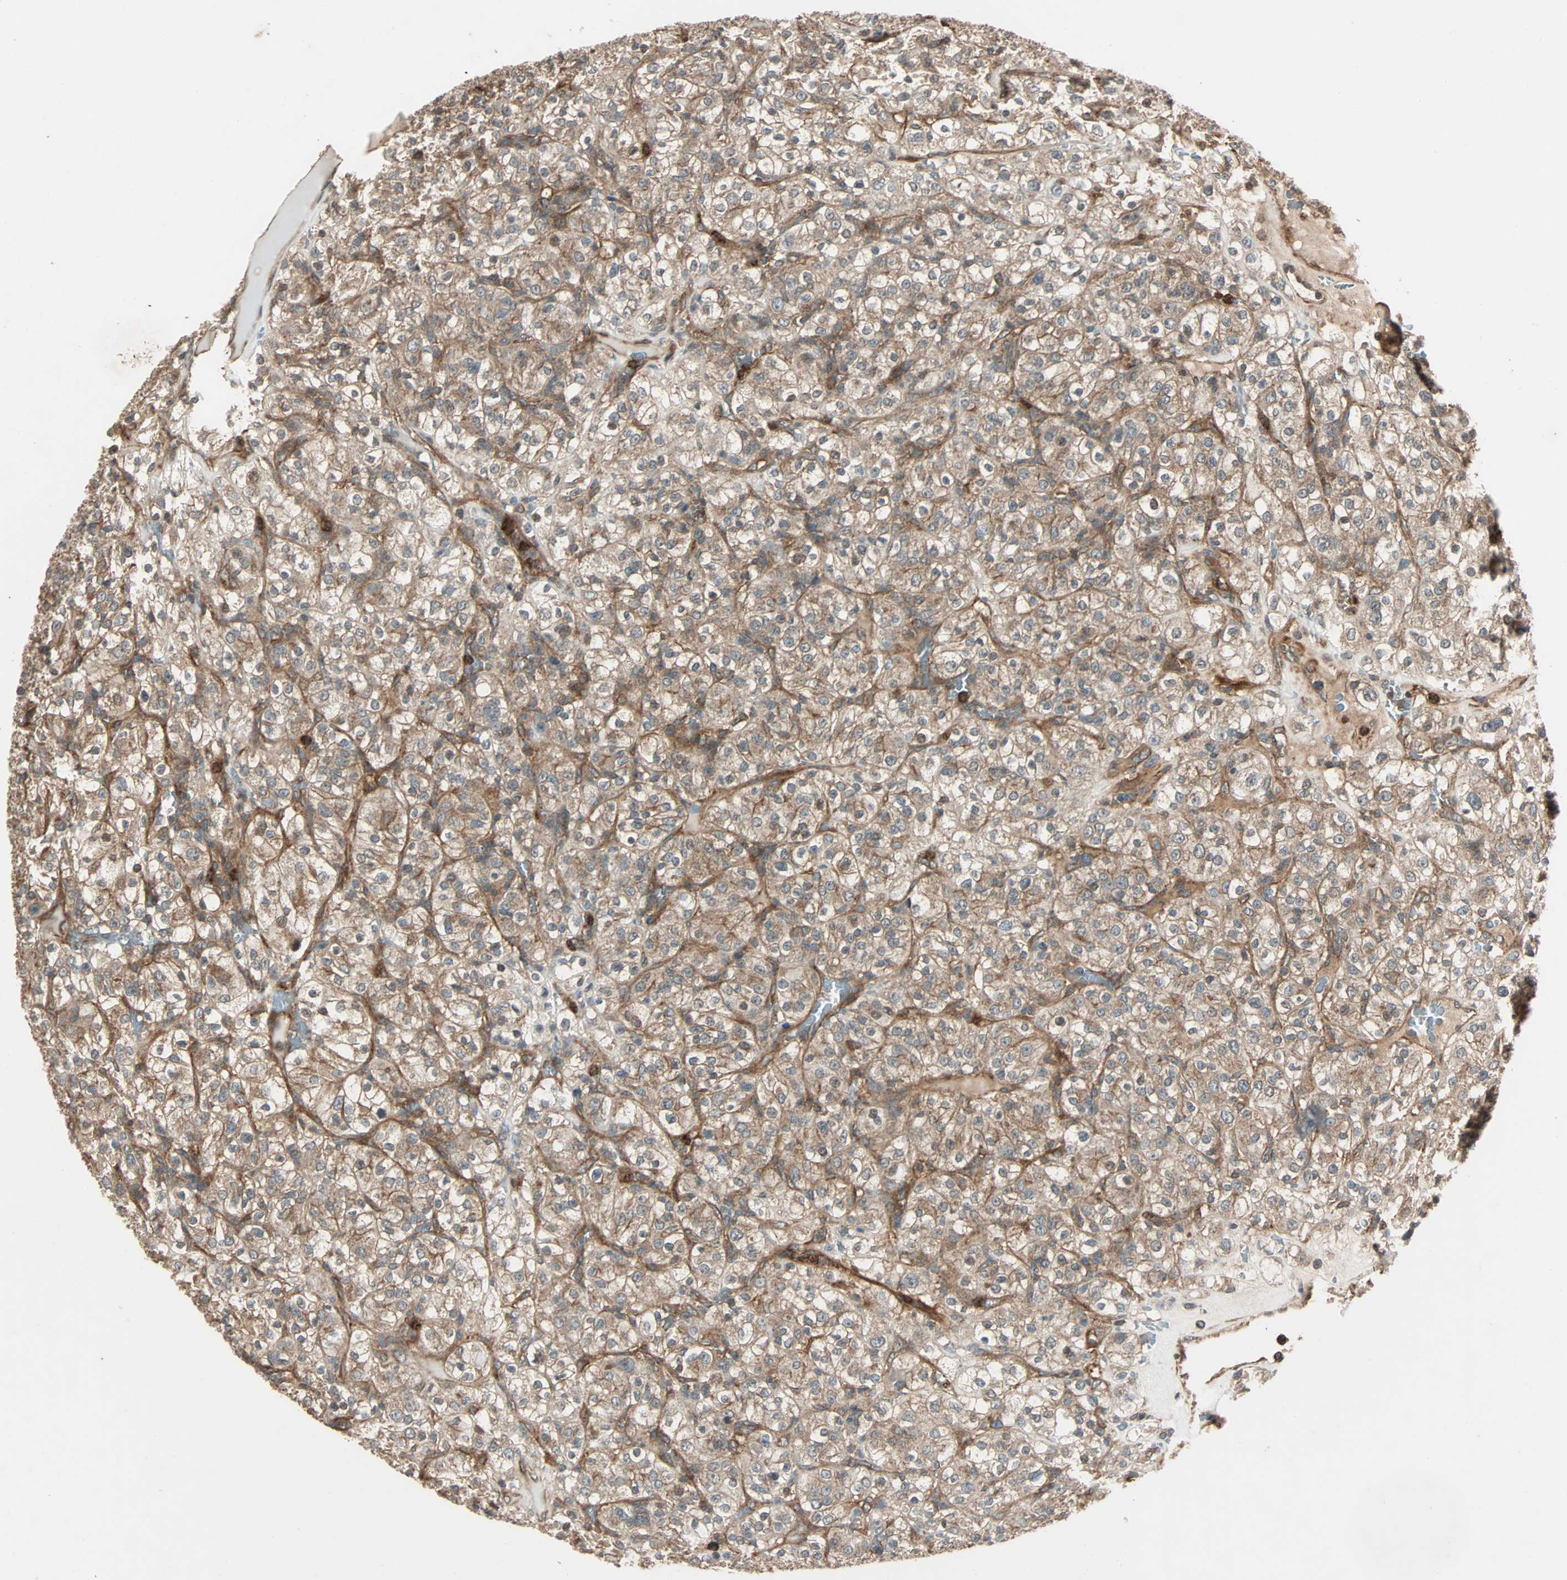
{"staining": {"intensity": "moderate", "quantity": ">75%", "location": "cytoplasmic/membranous"}, "tissue": "renal cancer", "cell_type": "Tumor cells", "image_type": "cancer", "snomed": [{"axis": "morphology", "description": "Normal tissue, NOS"}, {"axis": "morphology", "description": "Adenocarcinoma, NOS"}, {"axis": "topography", "description": "Kidney"}], "caption": "This is a histology image of immunohistochemistry staining of adenocarcinoma (renal), which shows moderate positivity in the cytoplasmic/membranous of tumor cells.", "gene": "GCK", "patient": {"sex": "female", "age": 72}}